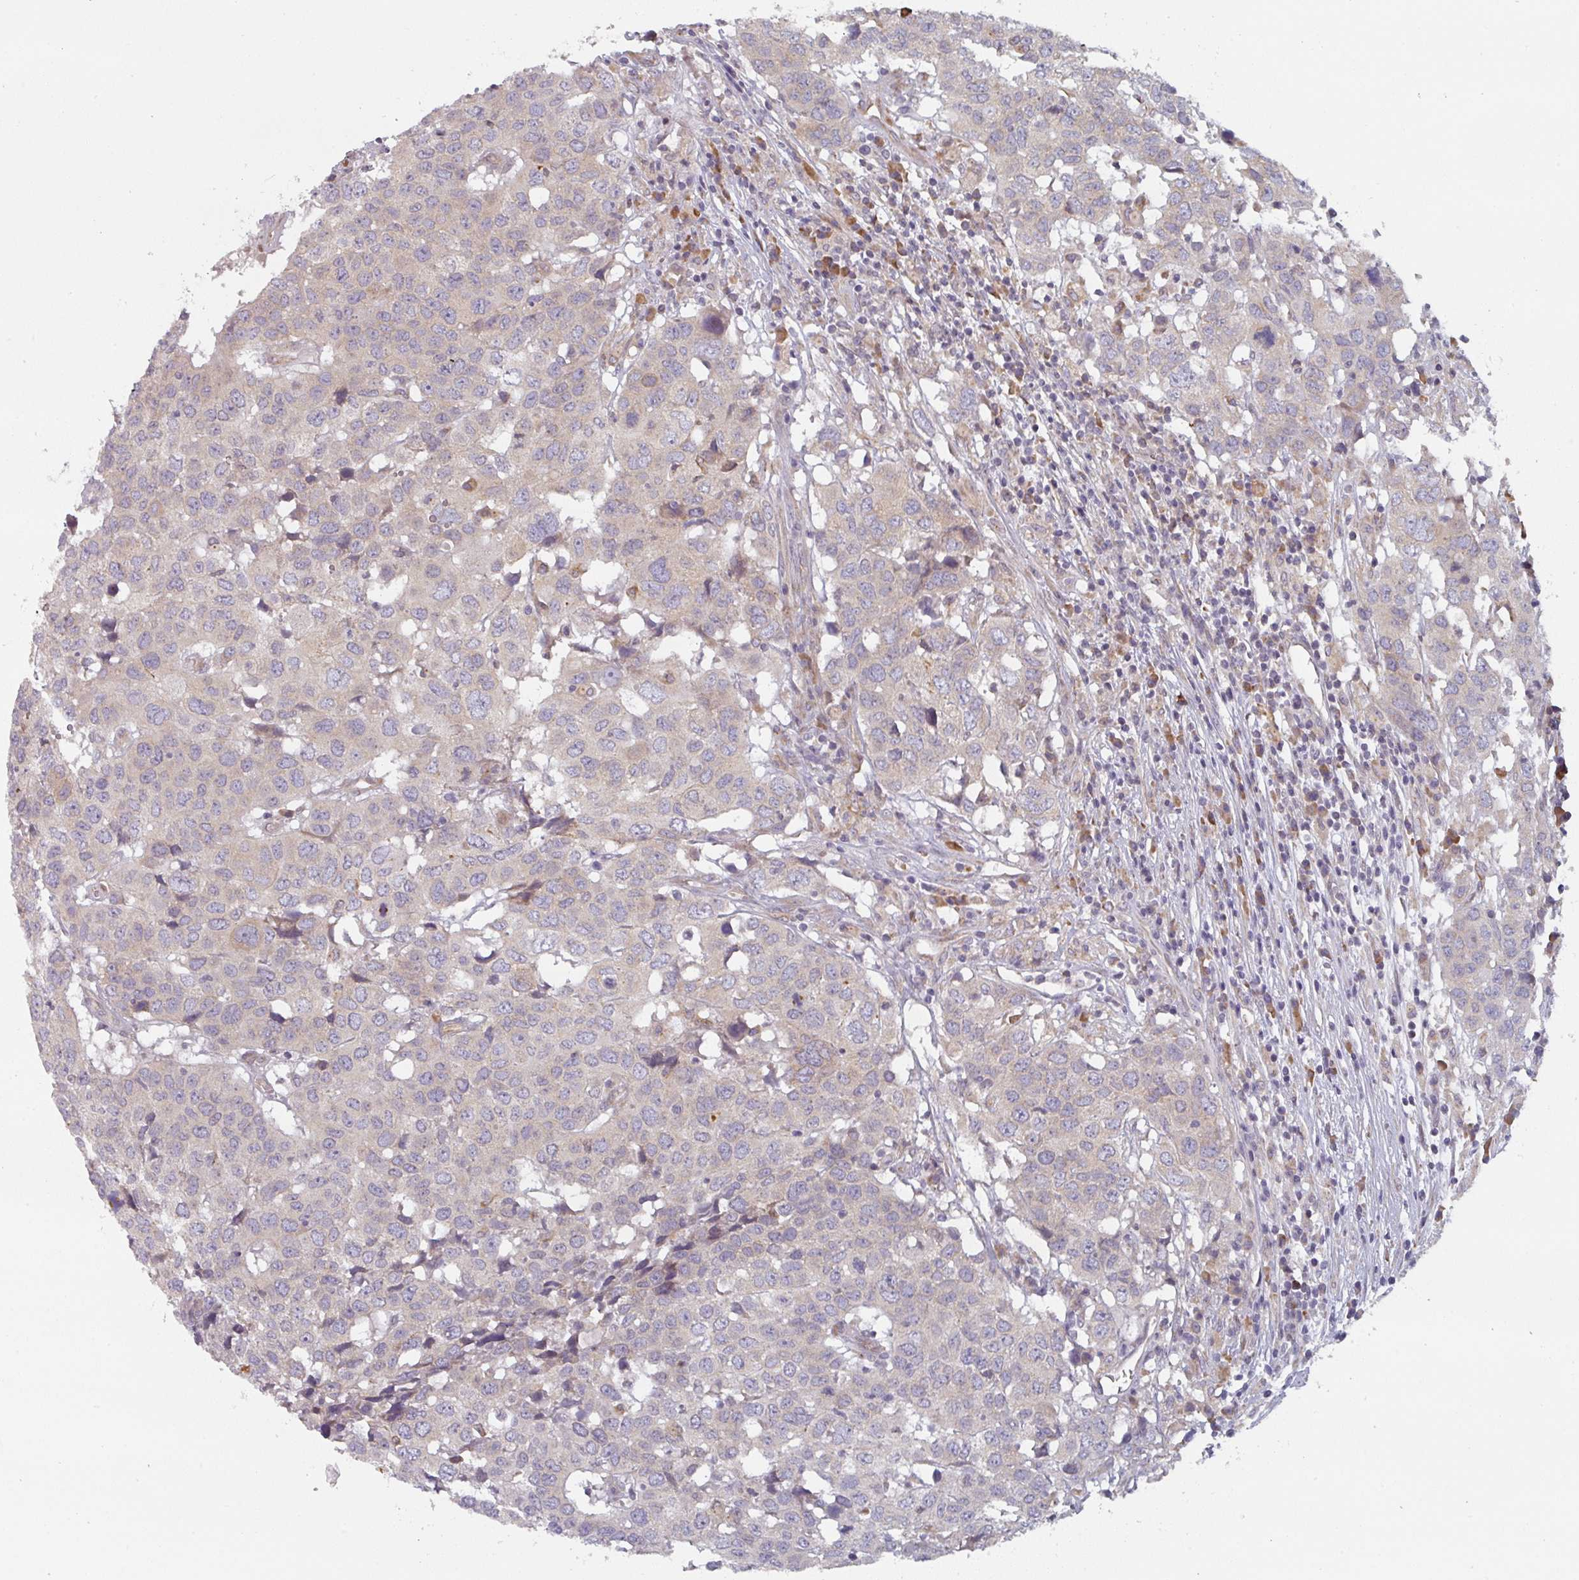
{"staining": {"intensity": "weak", "quantity": "<25%", "location": "cytoplasmic/membranous"}, "tissue": "head and neck cancer", "cell_type": "Tumor cells", "image_type": "cancer", "snomed": [{"axis": "morphology", "description": "Squamous cell carcinoma, NOS"}, {"axis": "topography", "description": "Head-Neck"}], "caption": "The image exhibits no significant expression in tumor cells of head and neck squamous cell carcinoma. (DAB immunohistochemistry (IHC) with hematoxylin counter stain).", "gene": "TAPT1", "patient": {"sex": "male", "age": 66}}